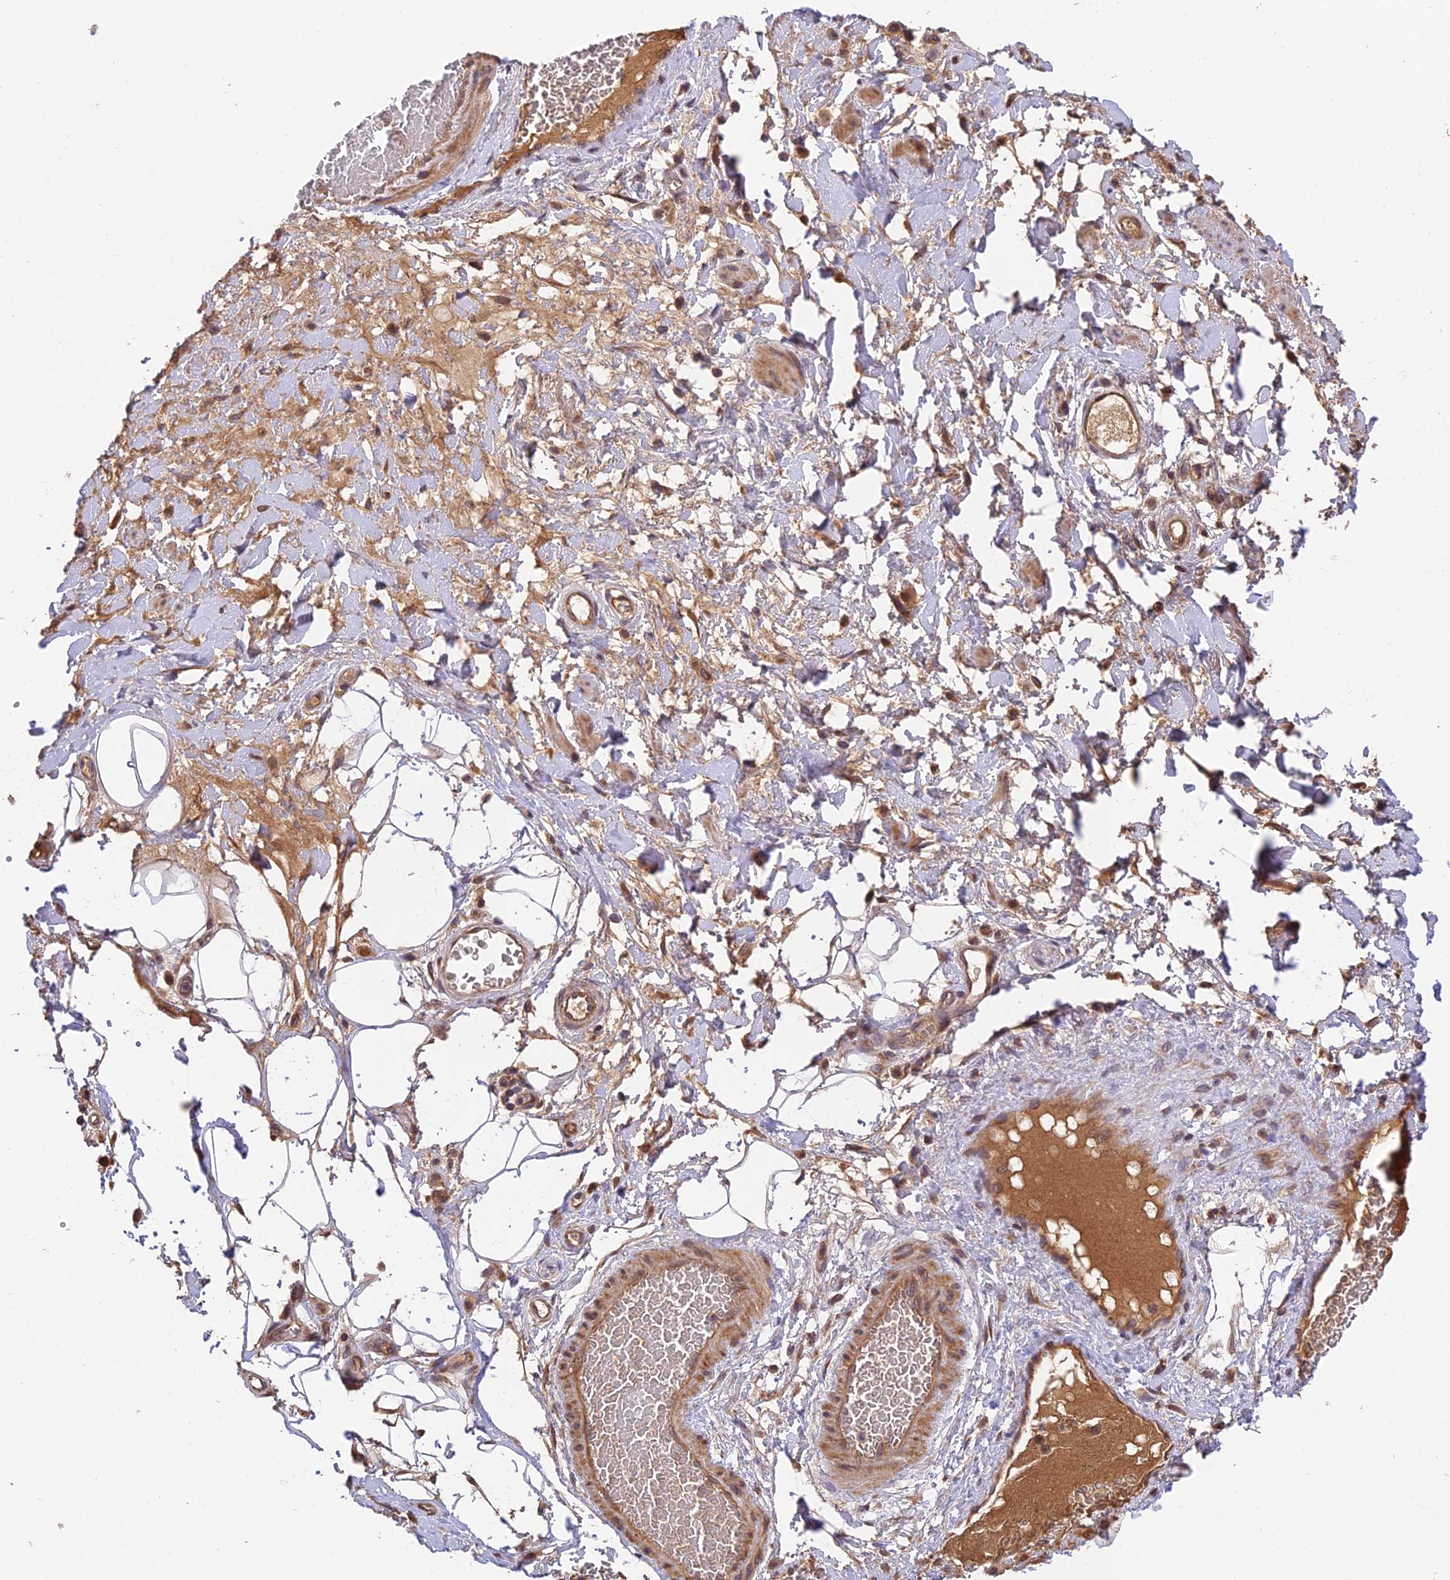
{"staining": {"intensity": "weak", "quantity": ">75%", "location": "cytoplasmic/membranous"}, "tissue": "adipose tissue", "cell_type": "Adipocytes", "image_type": "normal", "snomed": [{"axis": "morphology", "description": "Normal tissue, NOS"}, {"axis": "morphology", "description": "Adenocarcinoma, NOS"}, {"axis": "topography", "description": "Rectum"}, {"axis": "topography", "description": "Vagina"}, {"axis": "topography", "description": "Peripheral nerve tissue"}], "caption": "Adipocytes display low levels of weak cytoplasmic/membranous positivity in approximately >75% of cells in normal adipose tissue. The protein of interest is stained brown, and the nuclei are stained in blue (DAB (3,3'-diaminobenzidine) IHC with brightfield microscopy, high magnification).", "gene": "MNS1", "patient": {"sex": "female", "age": 71}}